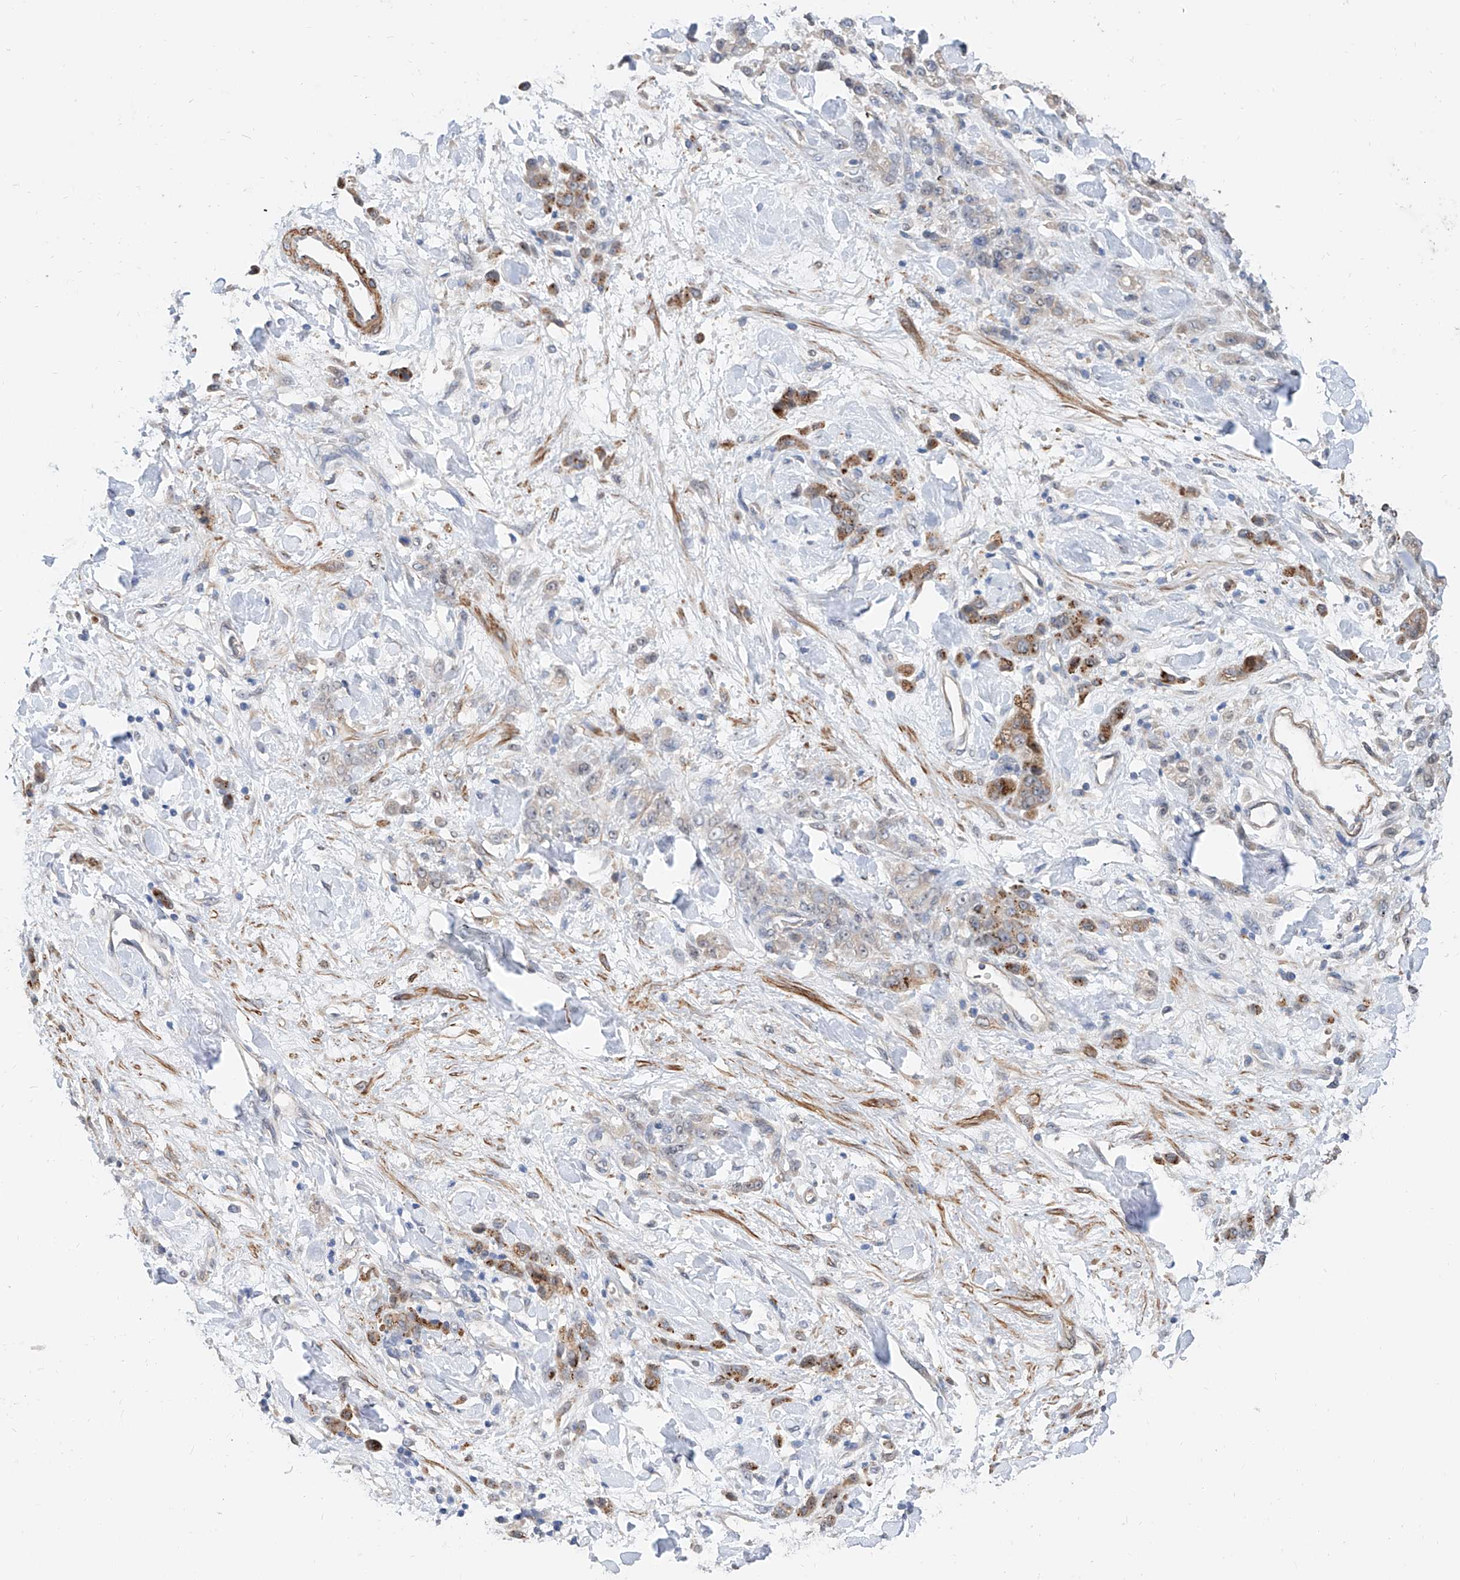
{"staining": {"intensity": "moderate", "quantity": "25%-75%", "location": "cytoplasmic/membranous"}, "tissue": "stomach cancer", "cell_type": "Tumor cells", "image_type": "cancer", "snomed": [{"axis": "morphology", "description": "Normal tissue, NOS"}, {"axis": "morphology", "description": "Adenocarcinoma, NOS"}, {"axis": "topography", "description": "Stomach"}], "caption": "Immunohistochemistry (IHC) of adenocarcinoma (stomach) reveals medium levels of moderate cytoplasmic/membranous positivity in about 25%-75% of tumor cells.", "gene": "MAGEE2", "patient": {"sex": "male", "age": 82}}